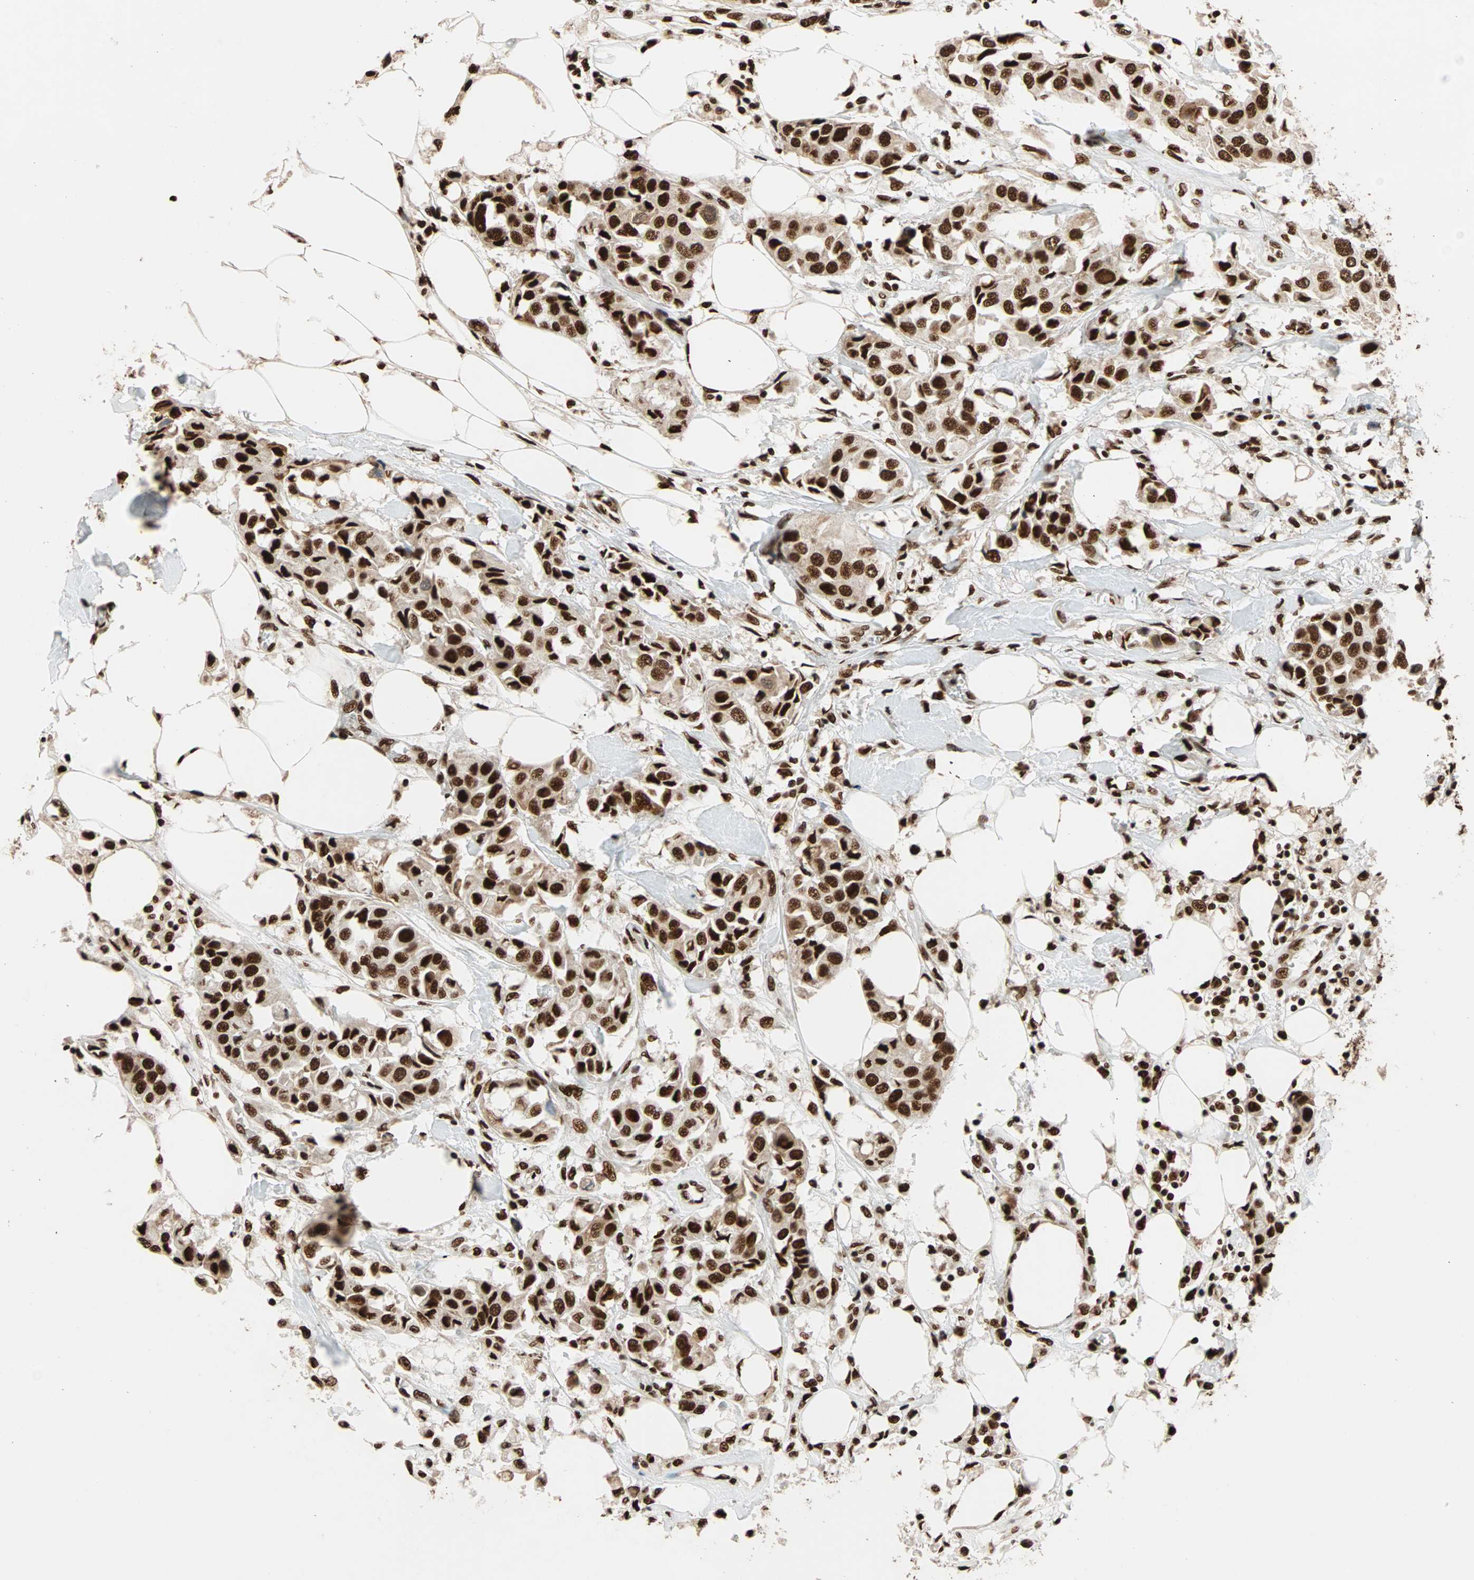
{"staining": {"intensity": "strong", "quantity": ">75%", "location": "nuclear"}, "tissue": "breast cancer", "cell_type": "Tumor cells", "image_type": "cancer", "snomed": [{"axis": "morphology", "description": "Duct carcinoma"}, {"axis": "topography", "description": "Breast"}], "caption": "Breast cancer (infiltrating ductal carcinoma) stained with a brown dye exhibits strong nuclear positive expression in about >75% of tumor cells.", "gene": "ILF2", "patient": {"sex": "female", "age": 80}}